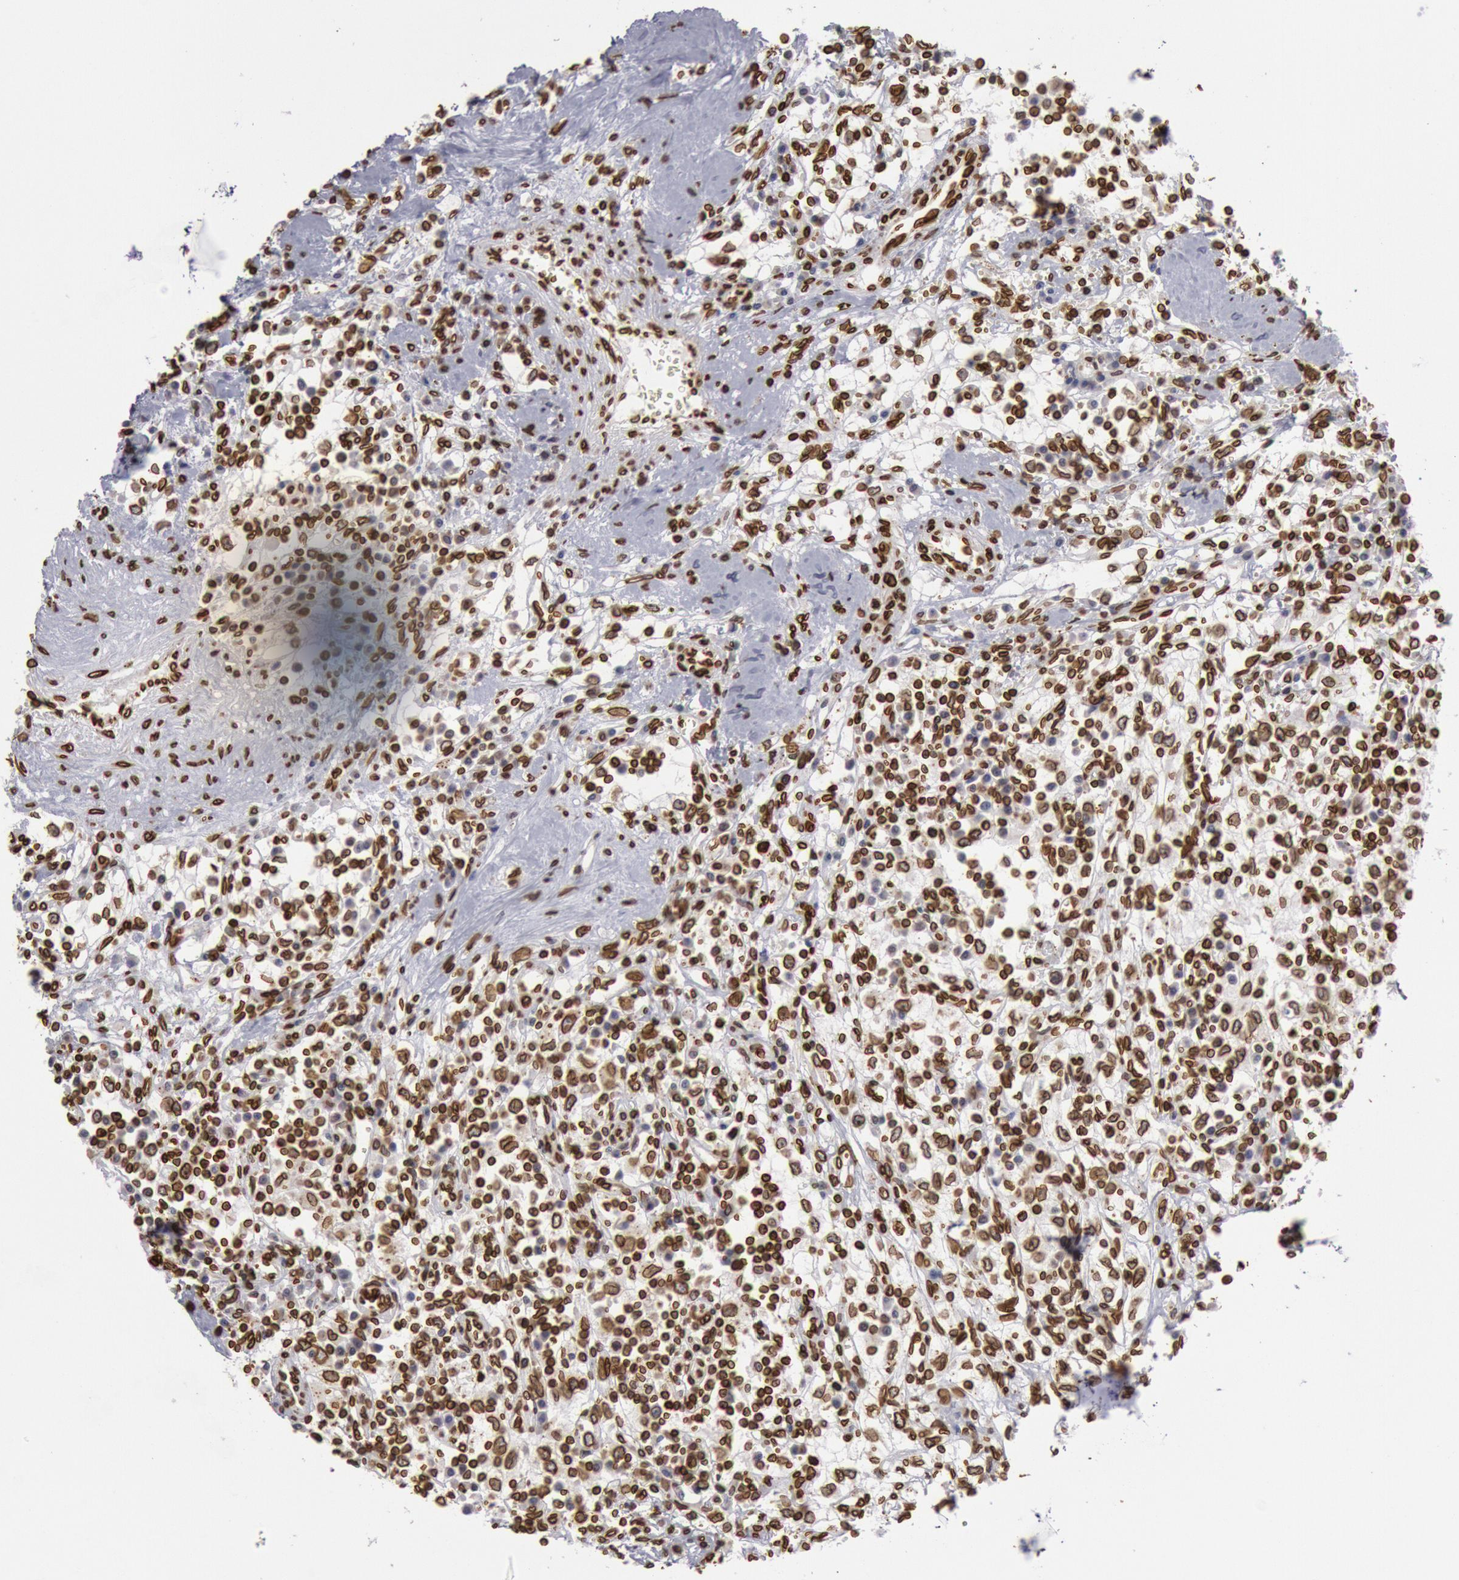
{"staining": {"intensity": "strong", "quantity": ">75%", "location": "cytoplasmic/membranous,nuclear"}, "tissue": "renal cancer", "cell_type": "Tumor cells", "image_type": "cancer", "snomed": [{"axis": "morphology", "description": "Adenocarcinoma, NOS"}, {"axis": "topography", "description": "Kidney"}], "caption": "Protein expression analysis of renal adenocarcinoma reveals strong cytoplasmic/membranous and nuclear staining in approximately >75% of tumor cells.", "gene": "SUN2", "patient": {"sex": "male", "age": 82}}